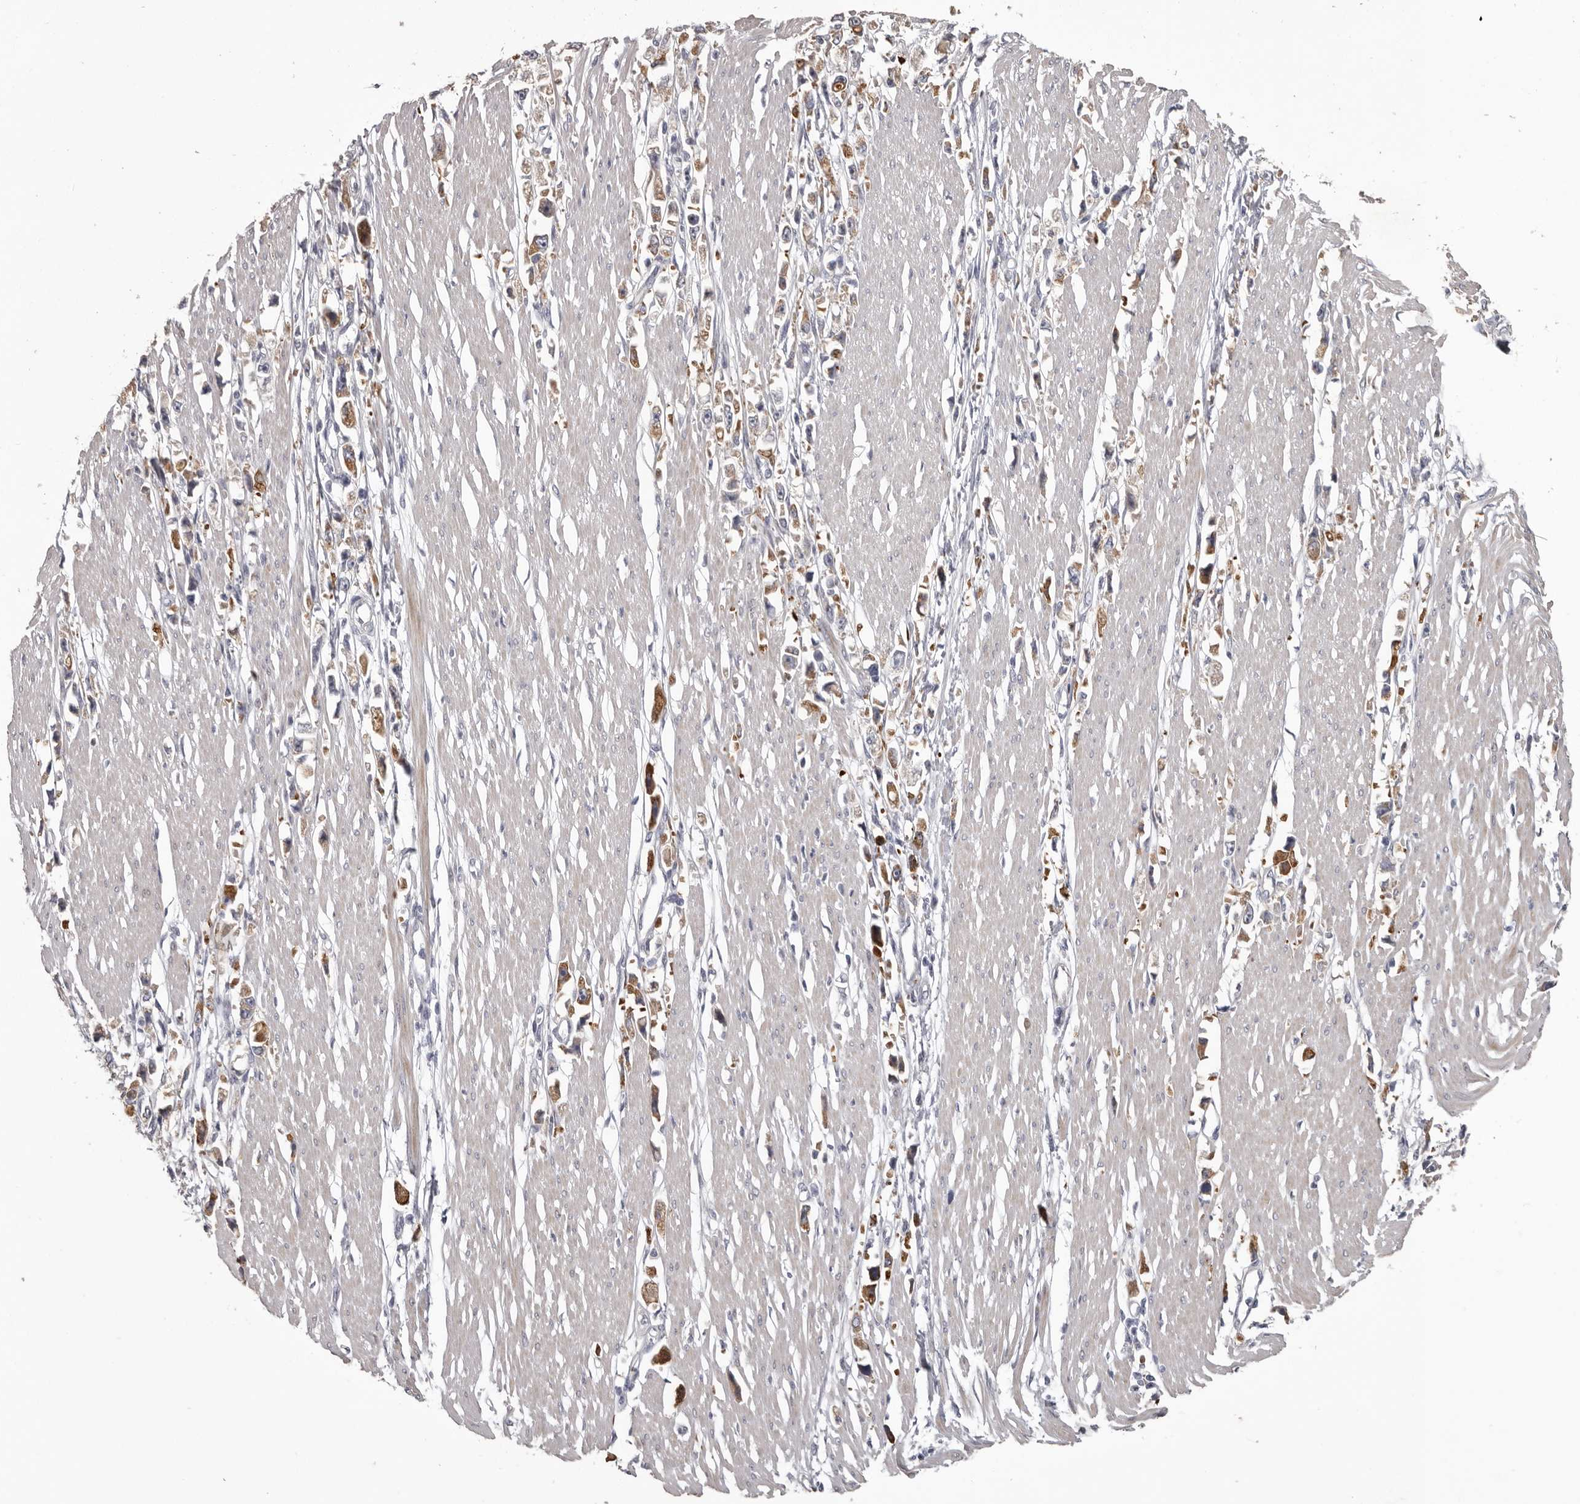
{"staining": {"intensity": "strong", "quantity": "25%-75%", "location": "cytoplasmic/membranous"}, "tissue": "stomach cancer", "cell_type": "Tumor cells", "image_type": "cancer", "snomed": [{"axis": "morphology", "description": "Adenocarcinoma, NOS"}, {"axis": "topography", "description": "Stomach"}], "caption": "This image reveals stomach cancer stained with immunohistochemistry (IHC) to label a protein in brown. The cytoplasmic/membranous of tumor cells show strong positivity for the protein. Nuclei are counter-stained blue.", "gene": "LPAR6", "patient": {"sex": "female", "age": 59}}